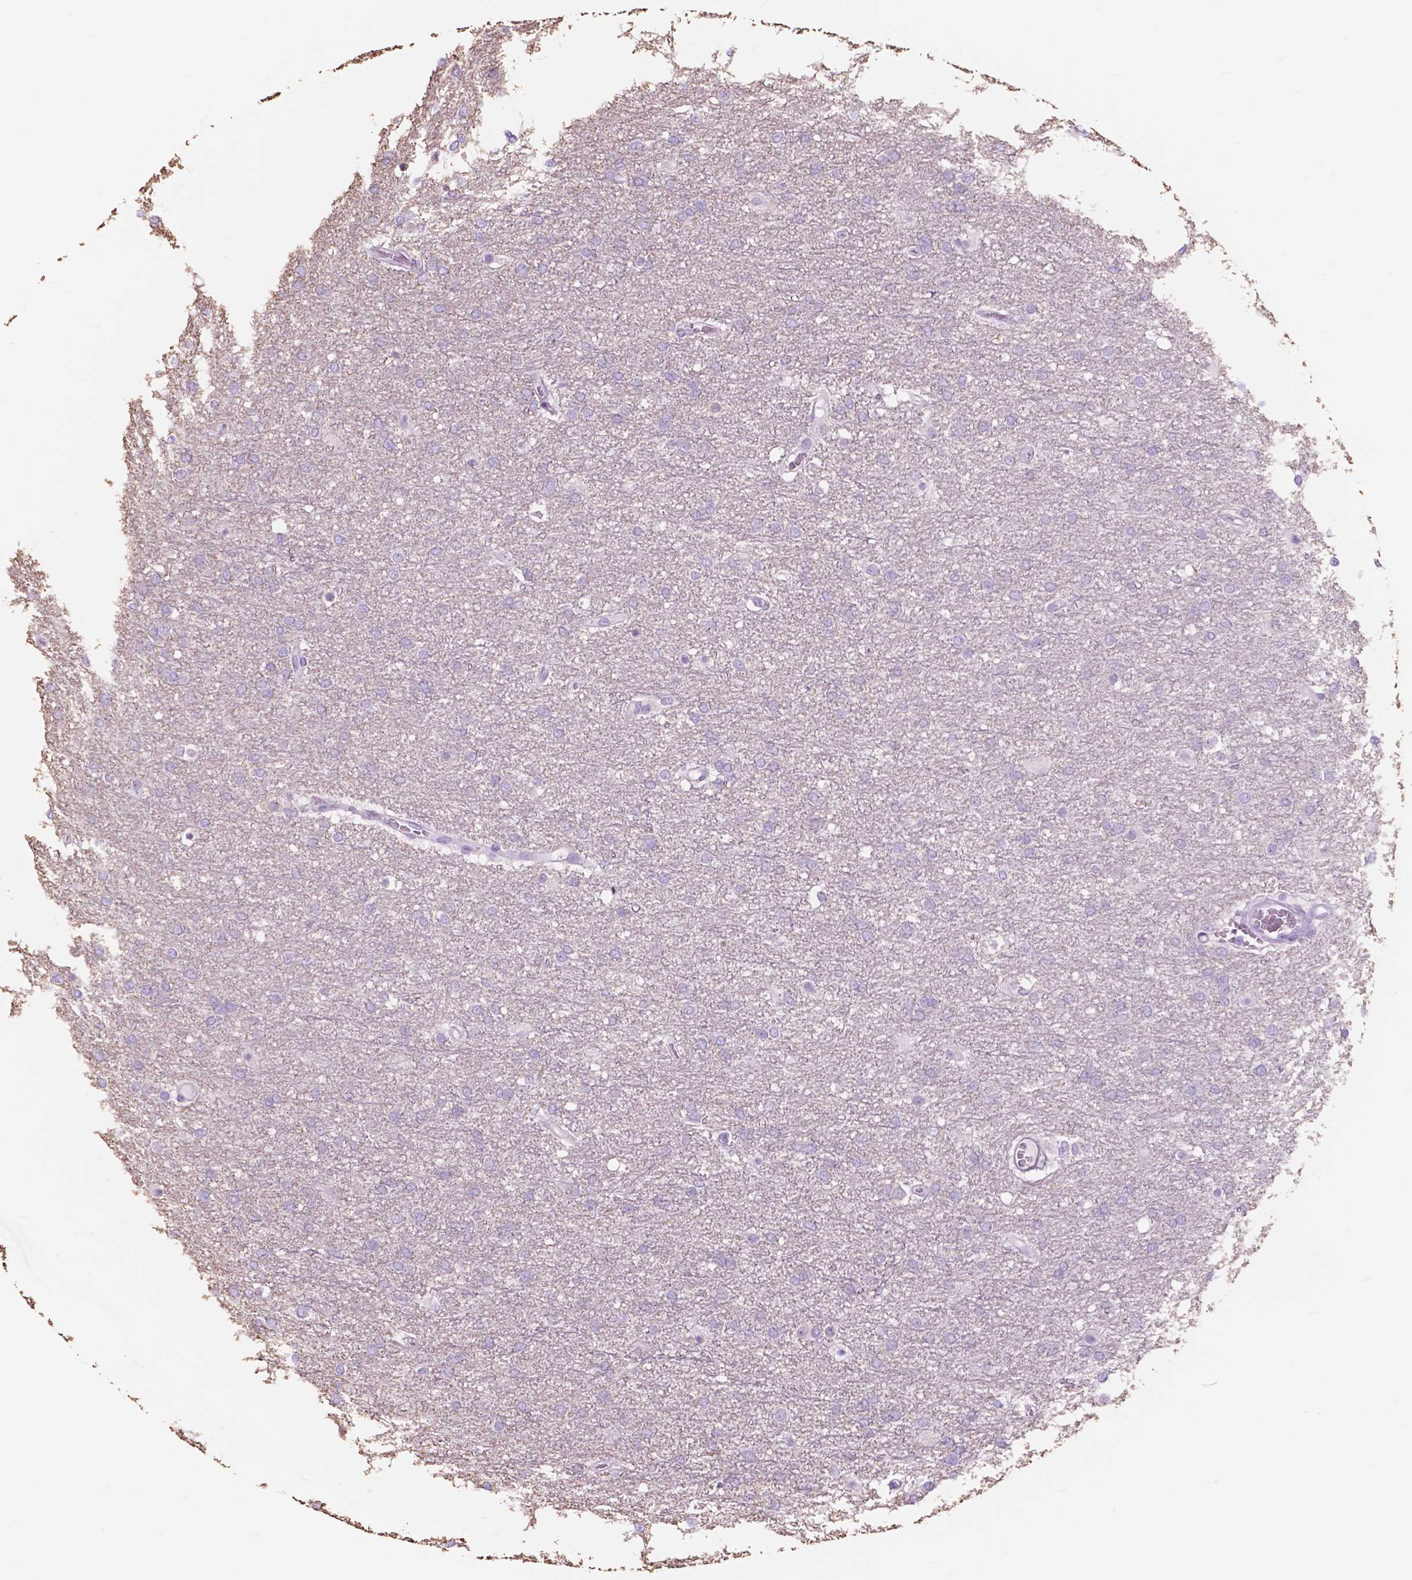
{"staining": {"intensity": "negative", "quantity": "none", "location": "none"}, "tissue": "glioma", "cell_type": "Tumor cells", "image_type": "cancer", "snomed": [{"axis": "morphology", "description": "Glioma, malignant, High grade"}, {"axis": "topography", "description": "Brain"}], "caption": "Photomicrograph shows no protein expression in tumor cells of glioma tissue.", "gene": "FXYD2", "patient": {"sex": "female", "age": 61}}